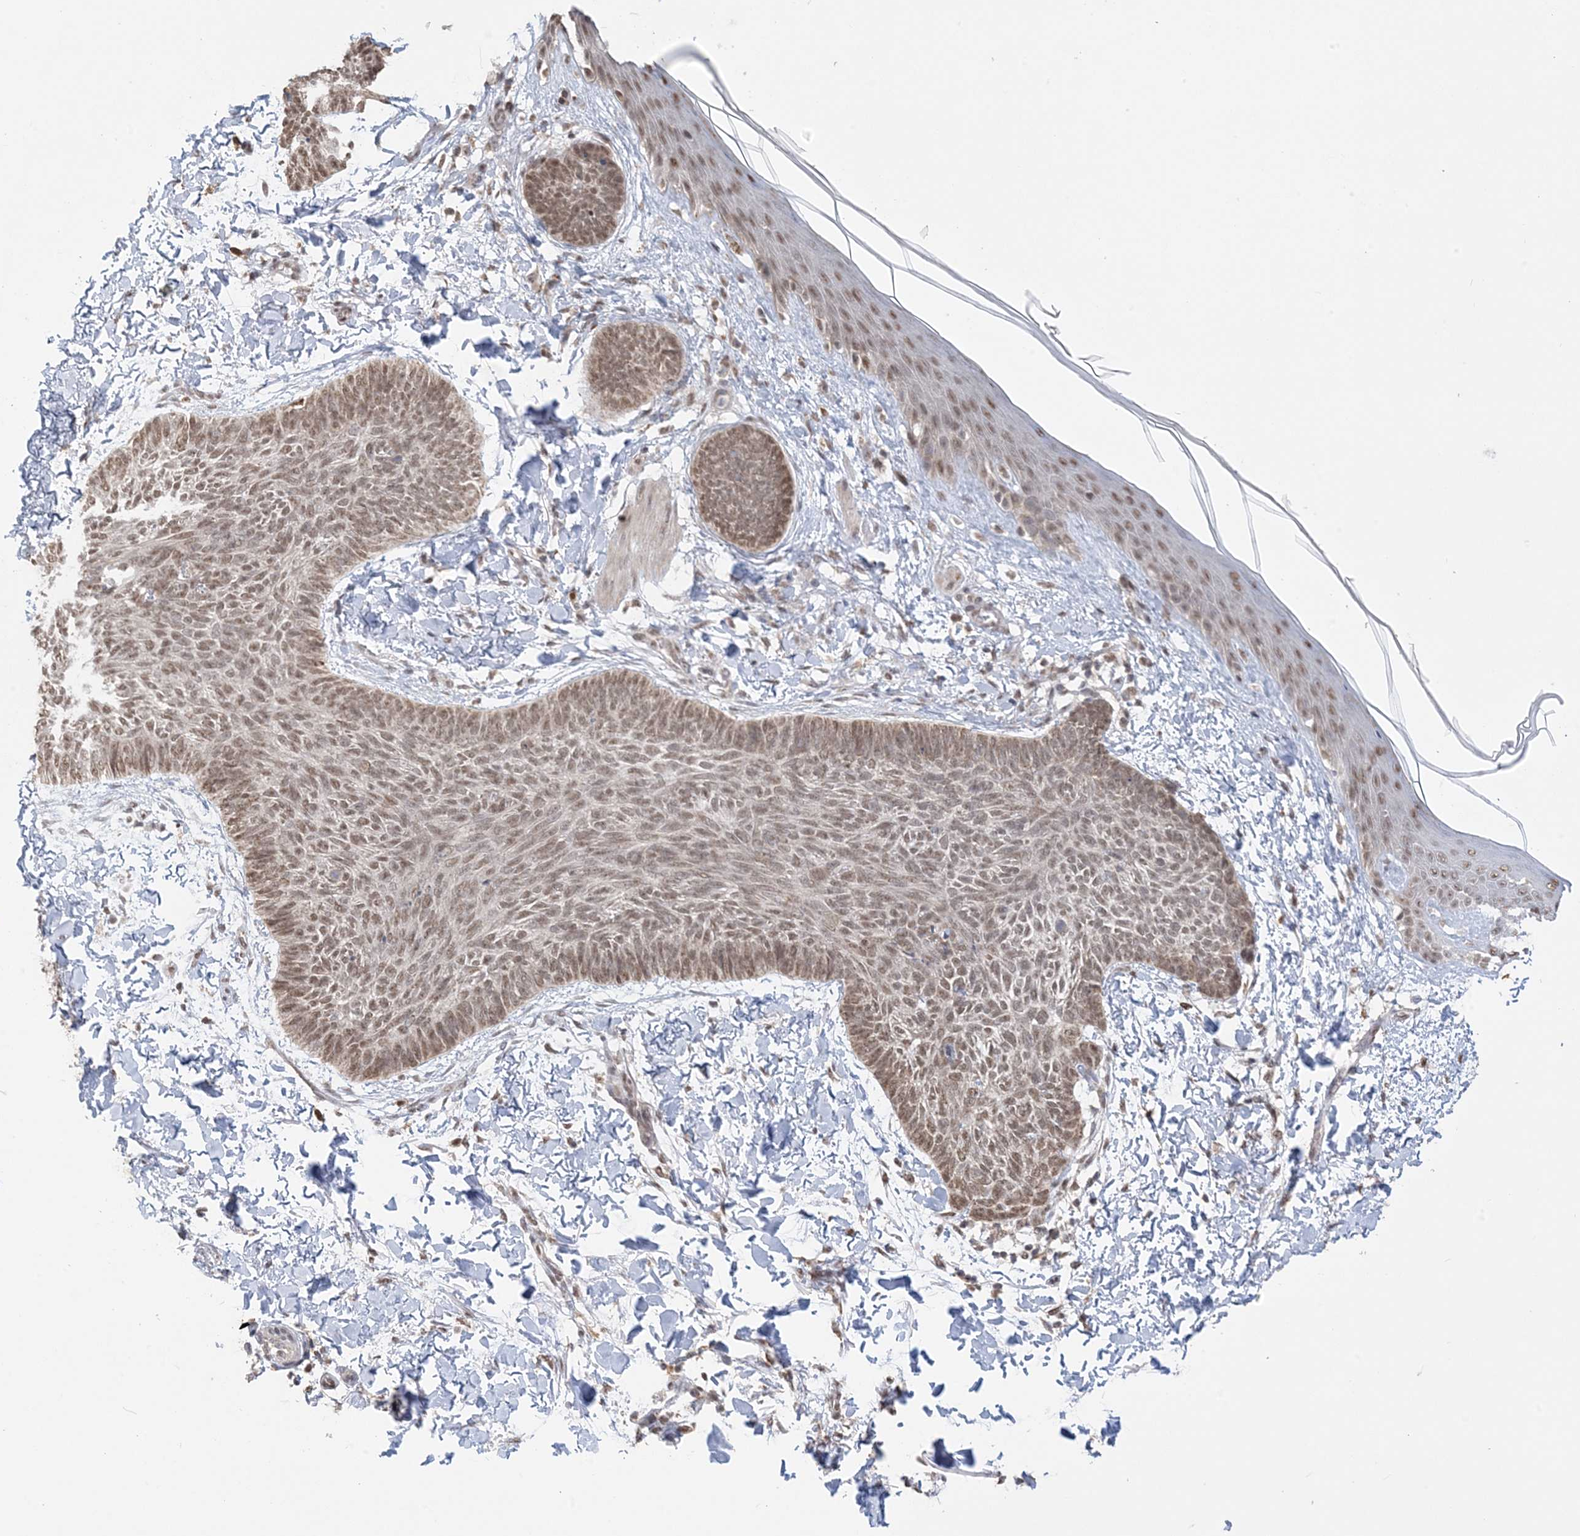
{"staining": {"intensity": "moderate", "quantity": ">75%", "location": "nuclear"}, "tissue": "skin cancer", "cell_type": "Tumor cells", "image_type": "cancer", "snomed": [{"axis": "morphology", "description": "Normal tissue, NOS"}, {"axis": "morphology", "description": "Basal cell carcinoma"}, {"axis": "topography", "description": "Skin"}], "caption": "There is medium levels of moderate nuclear staining in tumor cells of skin cancer (basal cell carcinoma), as demonstrated by immunohistochemical staining (brown color).", "gene": "TRMT10C", "patient": {"sex": "male", "age": 50}}